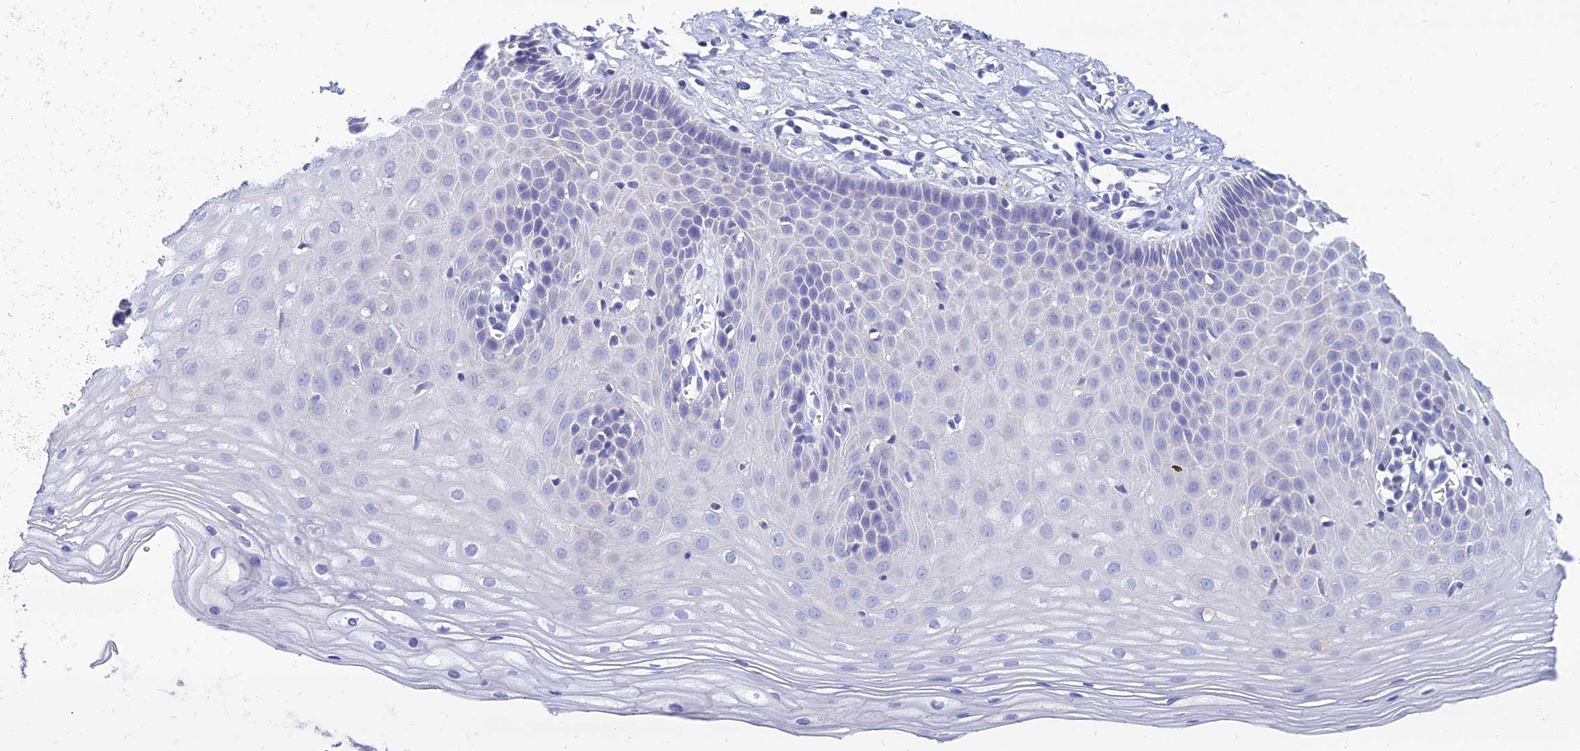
{"staining": {"intensity": "negative", "quantity": "none", "location": "none"}, "tissue": "cervix", "cell_type": "Squamous epithelial cells", "image_type": "normal", "snomed": [{"axis": "morphology", "description": "Normal tissue, NOS"}, {"axis": "topography", "description": "Cervix"}], "caption": "Cervix was stained to show a protein in brown. There is no significant staining in squamous epithelial cells.", "gene": "NPY", "patient": {"sex": "female", "age": 36}}